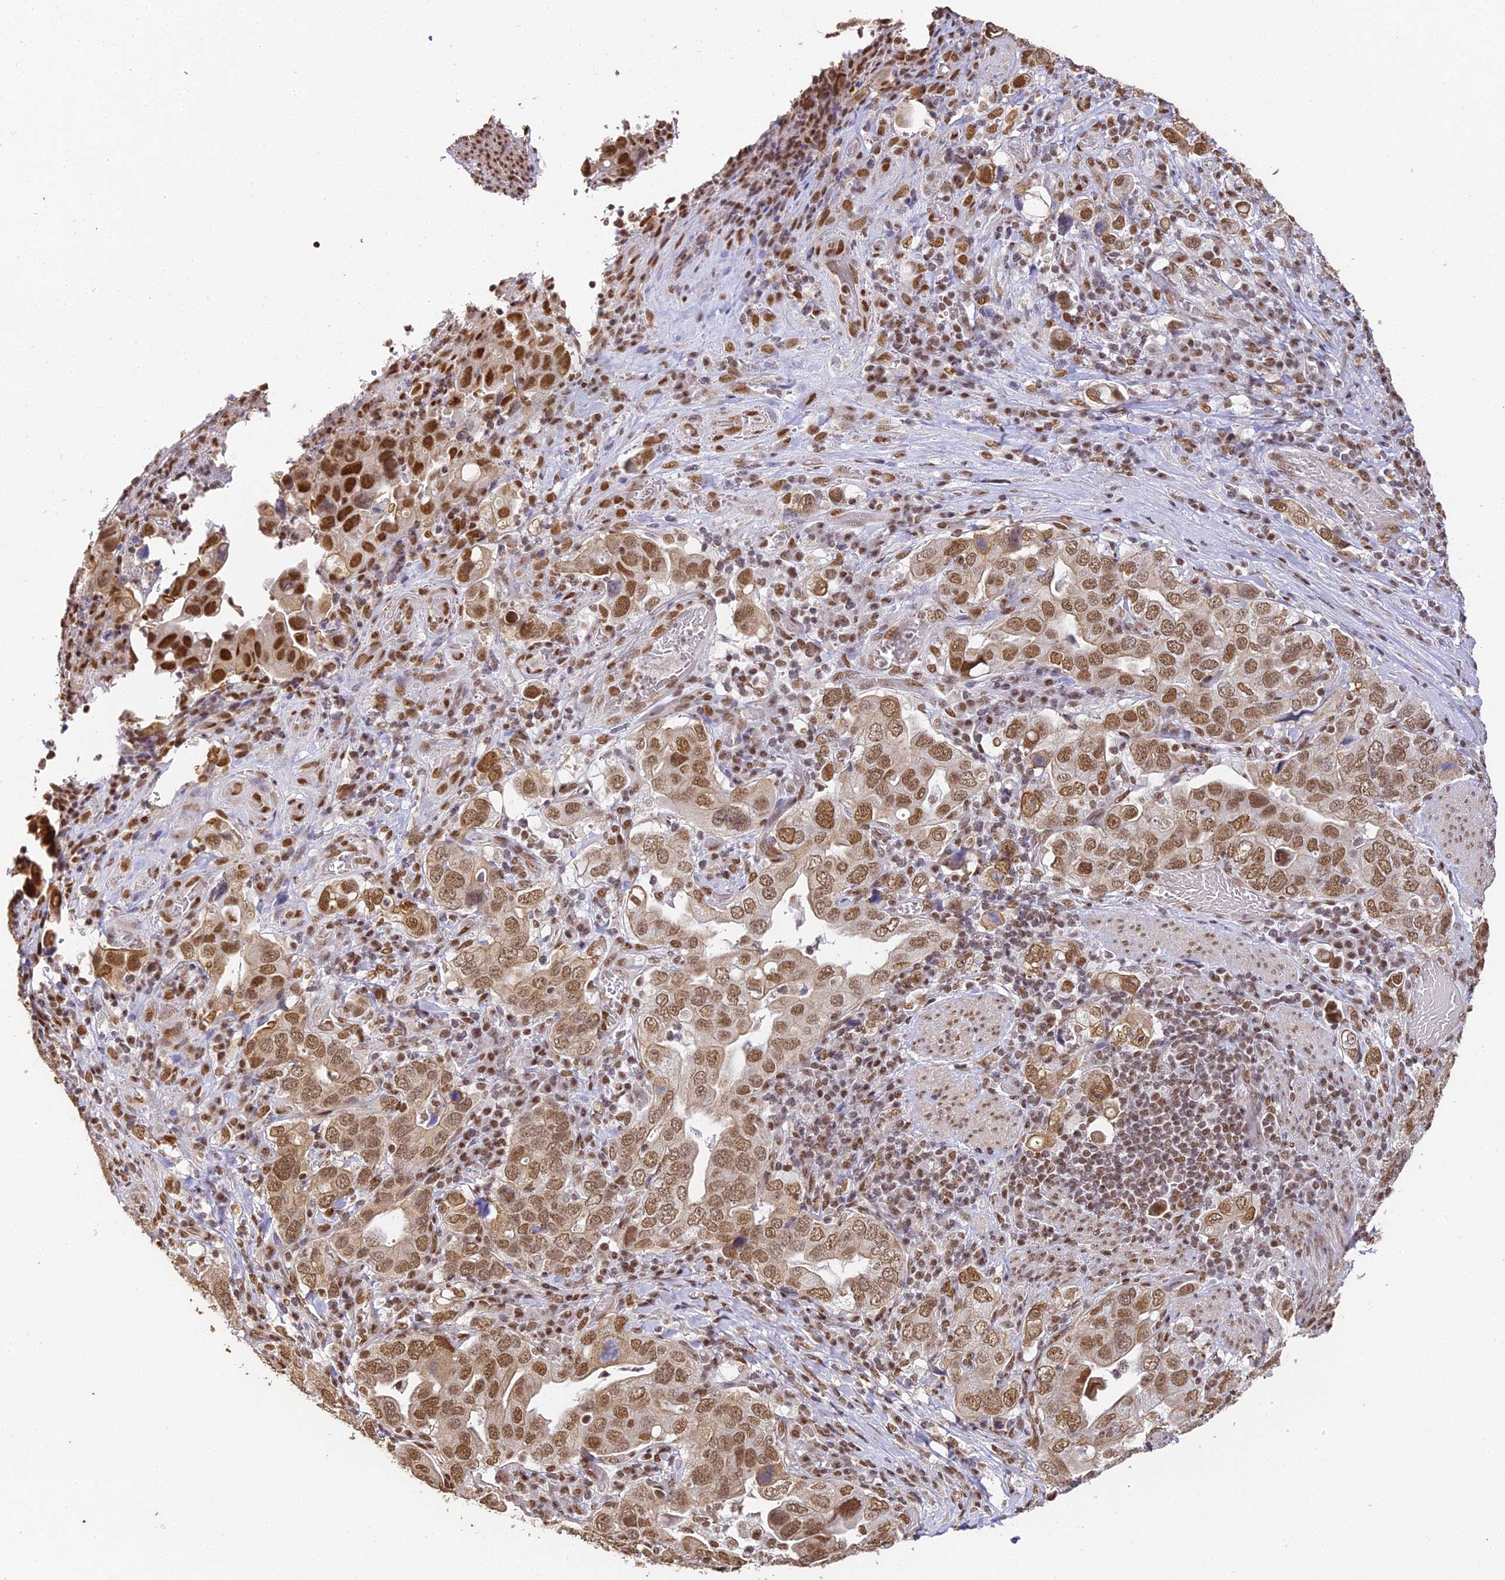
{"staining": {"intensity": "moderate", "quantity": ">75%", "location": "nuclear"}, "tissue": "stomach cancer", "cell_type": "Tumor cells", "image_type": "cancer", "snomed": [{"axis": "morphology", "description": "Adenocarcinoma, NOS"}, {"axis": "topography", "description": "Stomach, upper"}], "caption": "Immunohistochemistry of human adenocarcinoma (stomach) reveals medium levels of moderate nuclear positivity in approximately >75% of tumor cells.", "gene": "HNRNPA1", "patient": {"sex": "male", "age": 62}}